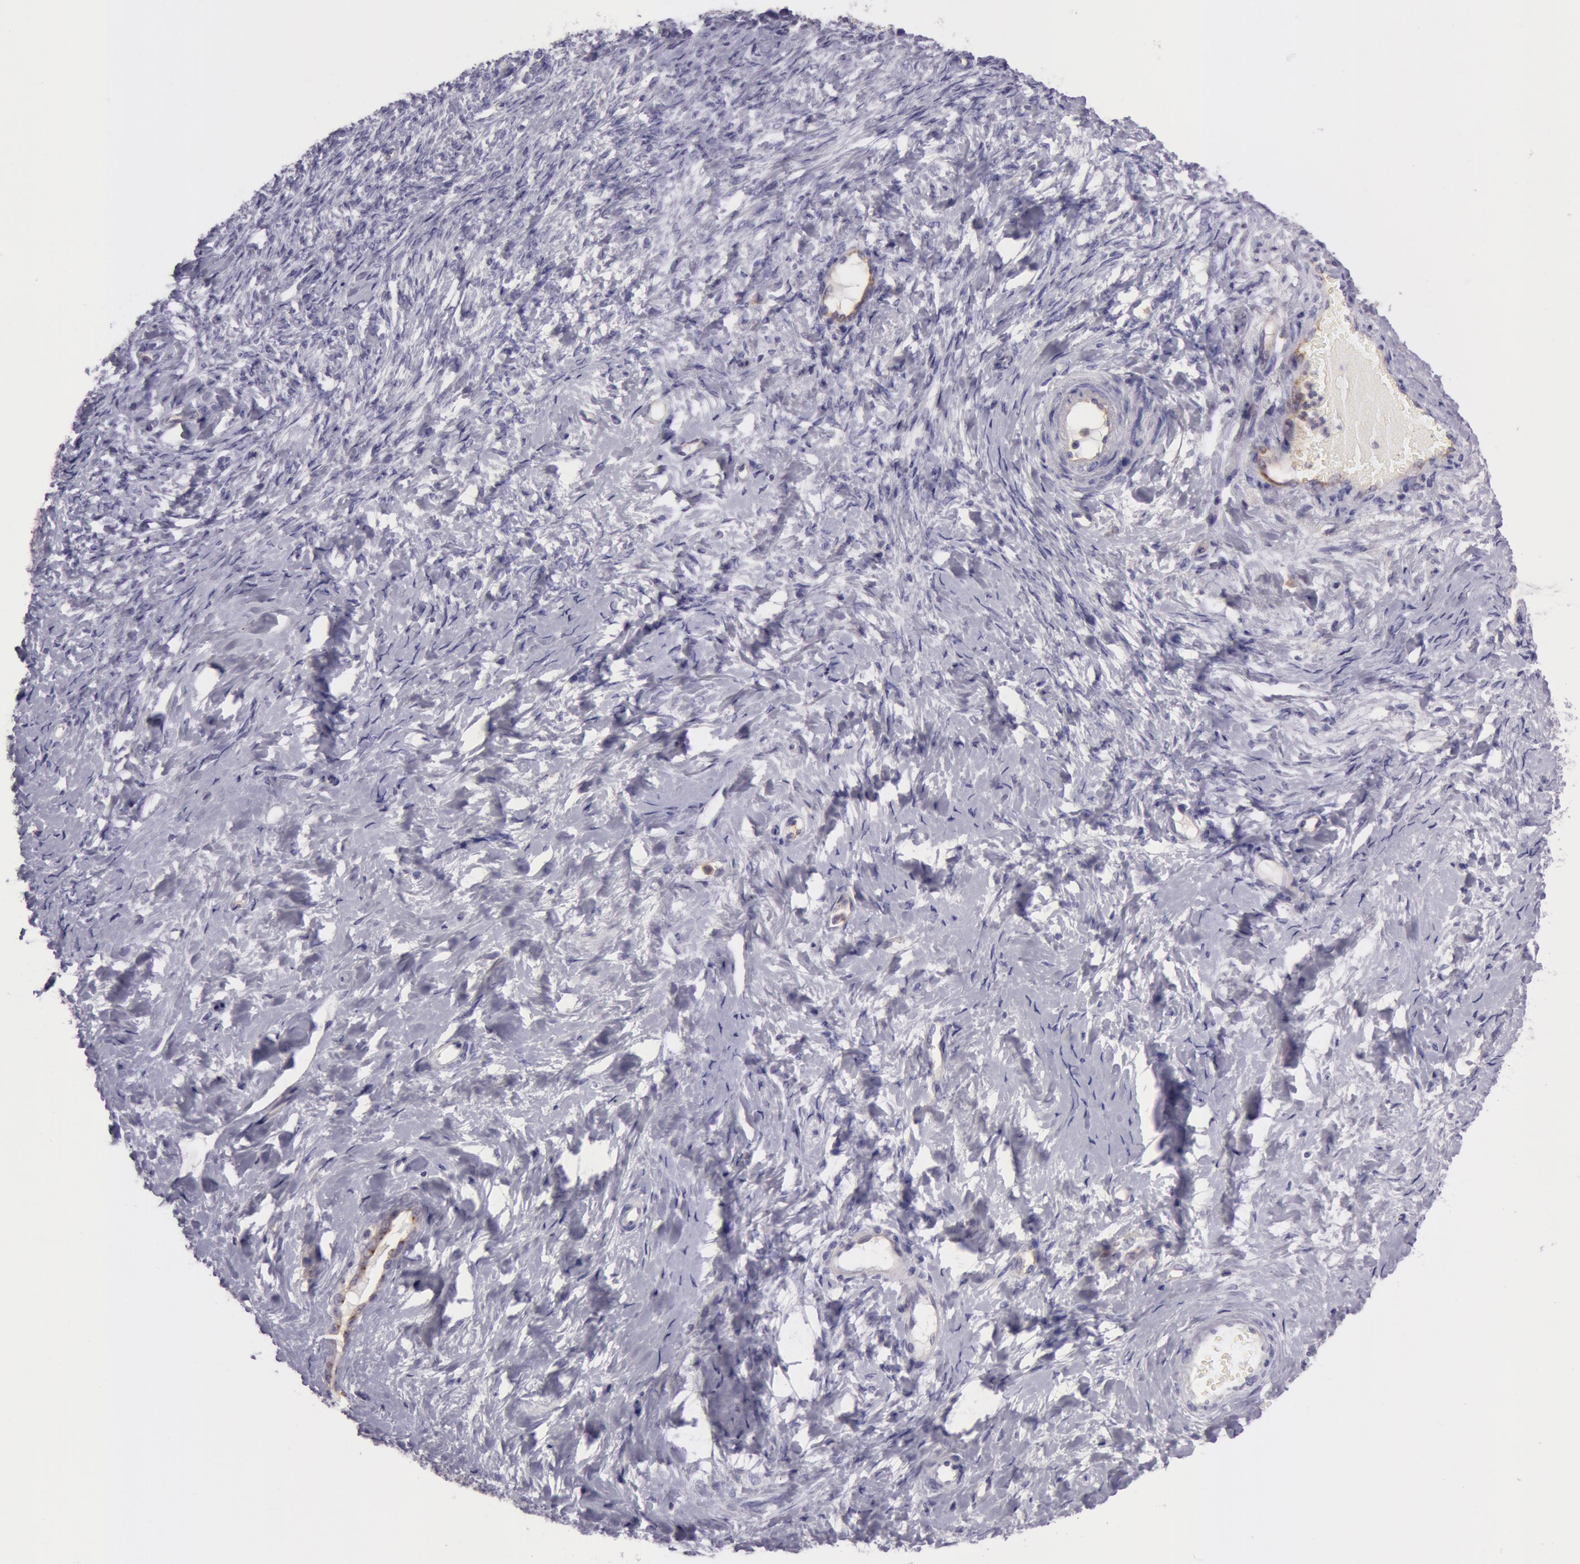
{"staining": {"intensity": "weak", "quantity": "25%-75%", "location": "cytoplasmic/membranous"}, "tissue": "ovarian cancer", "cell_type": "Tumor cells", "image_type": "cancer", "snomed": [{"axis": "morphology", "description": "Normal tissue, NOS"}, {"axis": "morphology", "description": "Cystadenocarcinoma, serous, NOS"}, {"axis": "topography", "description": "Ovary"}], "caption": "Tumor cells display low levels of weak cytoplasmic/membranous expression in approximately 25%-75% of cells in serous cystadenocarcinoma (ovarian). (Stains: DAB in brown, nuclei in blue, Microscopy: brightfield microscopy at high magnification).", "gene": "LY75", "patient": {"sex": "female", "age": 62}}